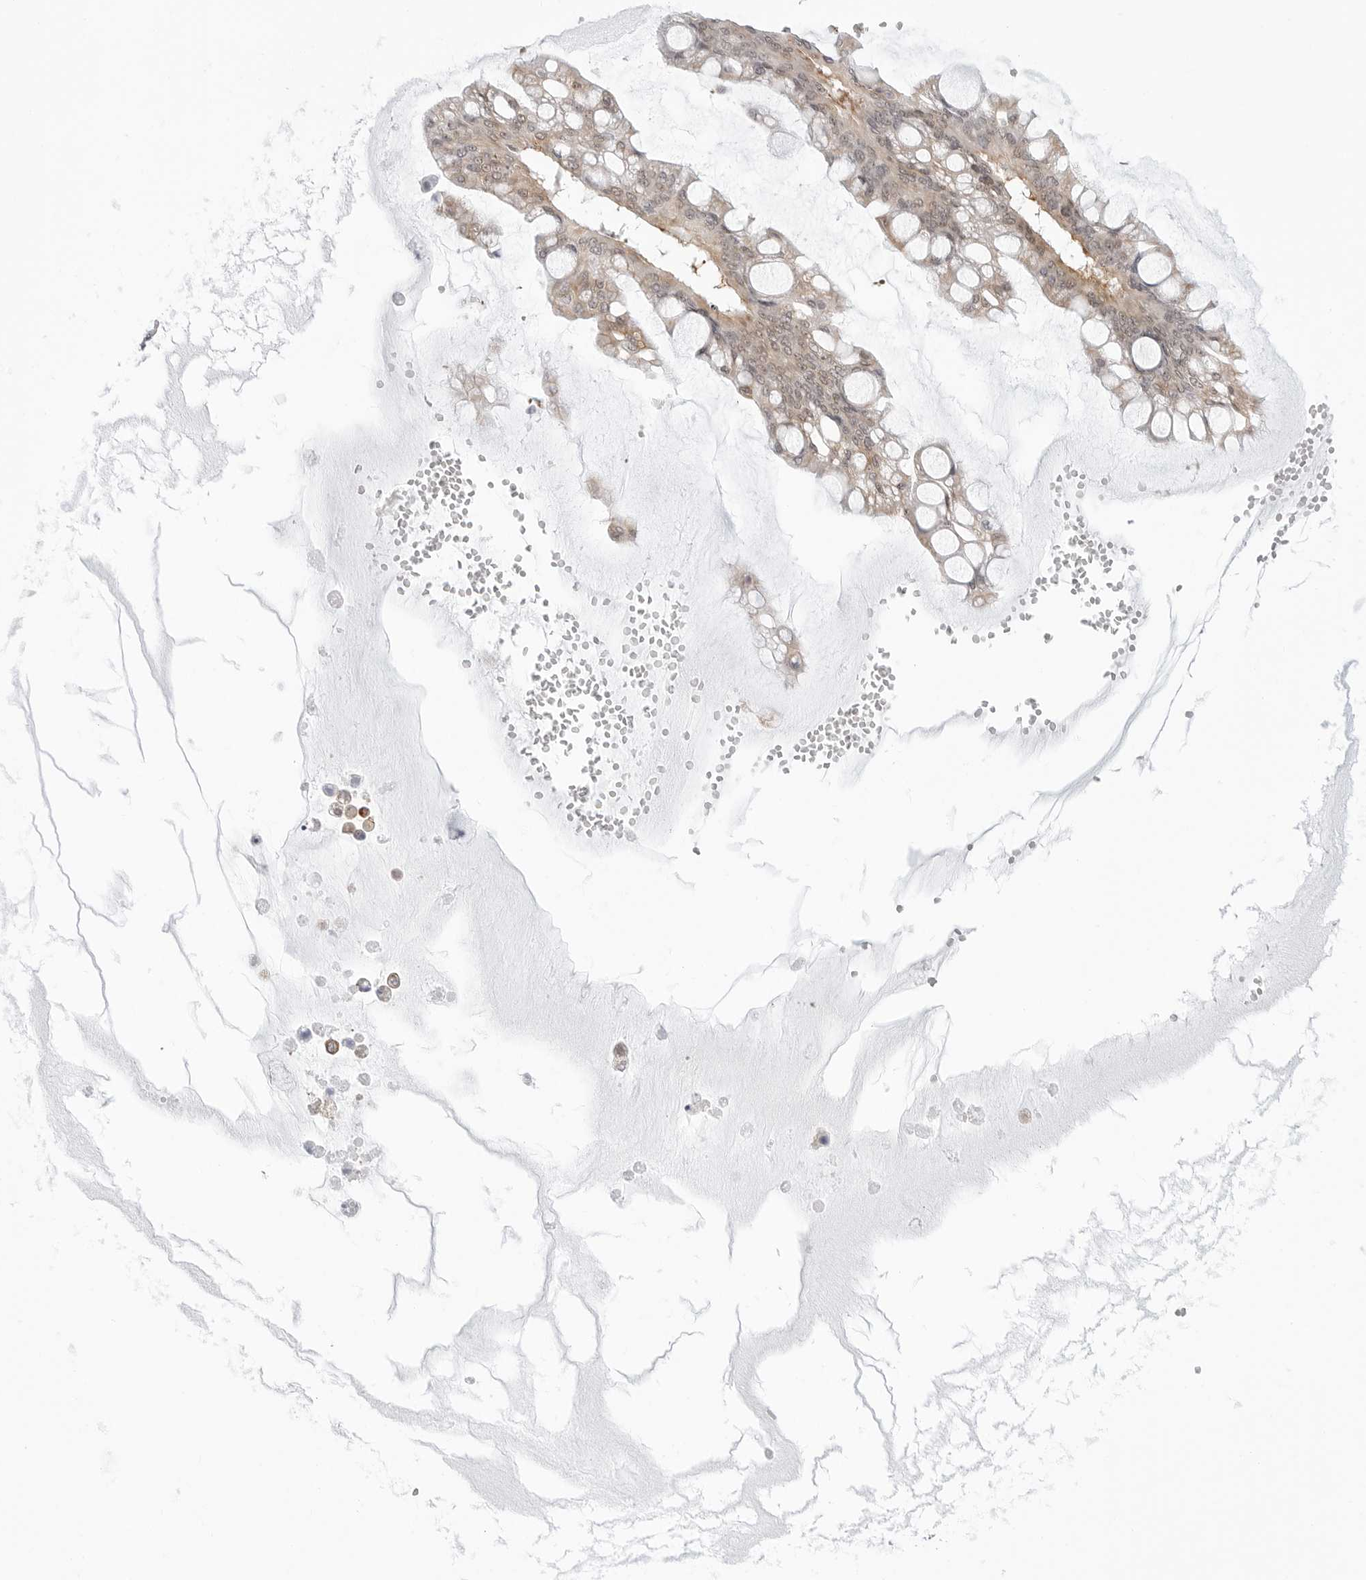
{"staining": {"intensity": "weak", "quantity": "25%-75%", "location": "cytoplasmic/membranous,nuclear"}, "tissue": "ovarian cancer", "cell_type": "Tumor cells", "image_type": "cancer", "snomed": [{"axis": "morphology", "description": "Cystadenocarcinoma, mucinous, NOS"}, {"axis": "topography", "description": "Ovary"}], "caption": "Protein staining demonstrates weak cytoplasmic/membranous and nuclear positivity in about 25%-75% of tumor cells in ovarian cancer.", "gene": "C1orf162", "patient": {"sex": "female", "age": 73}}